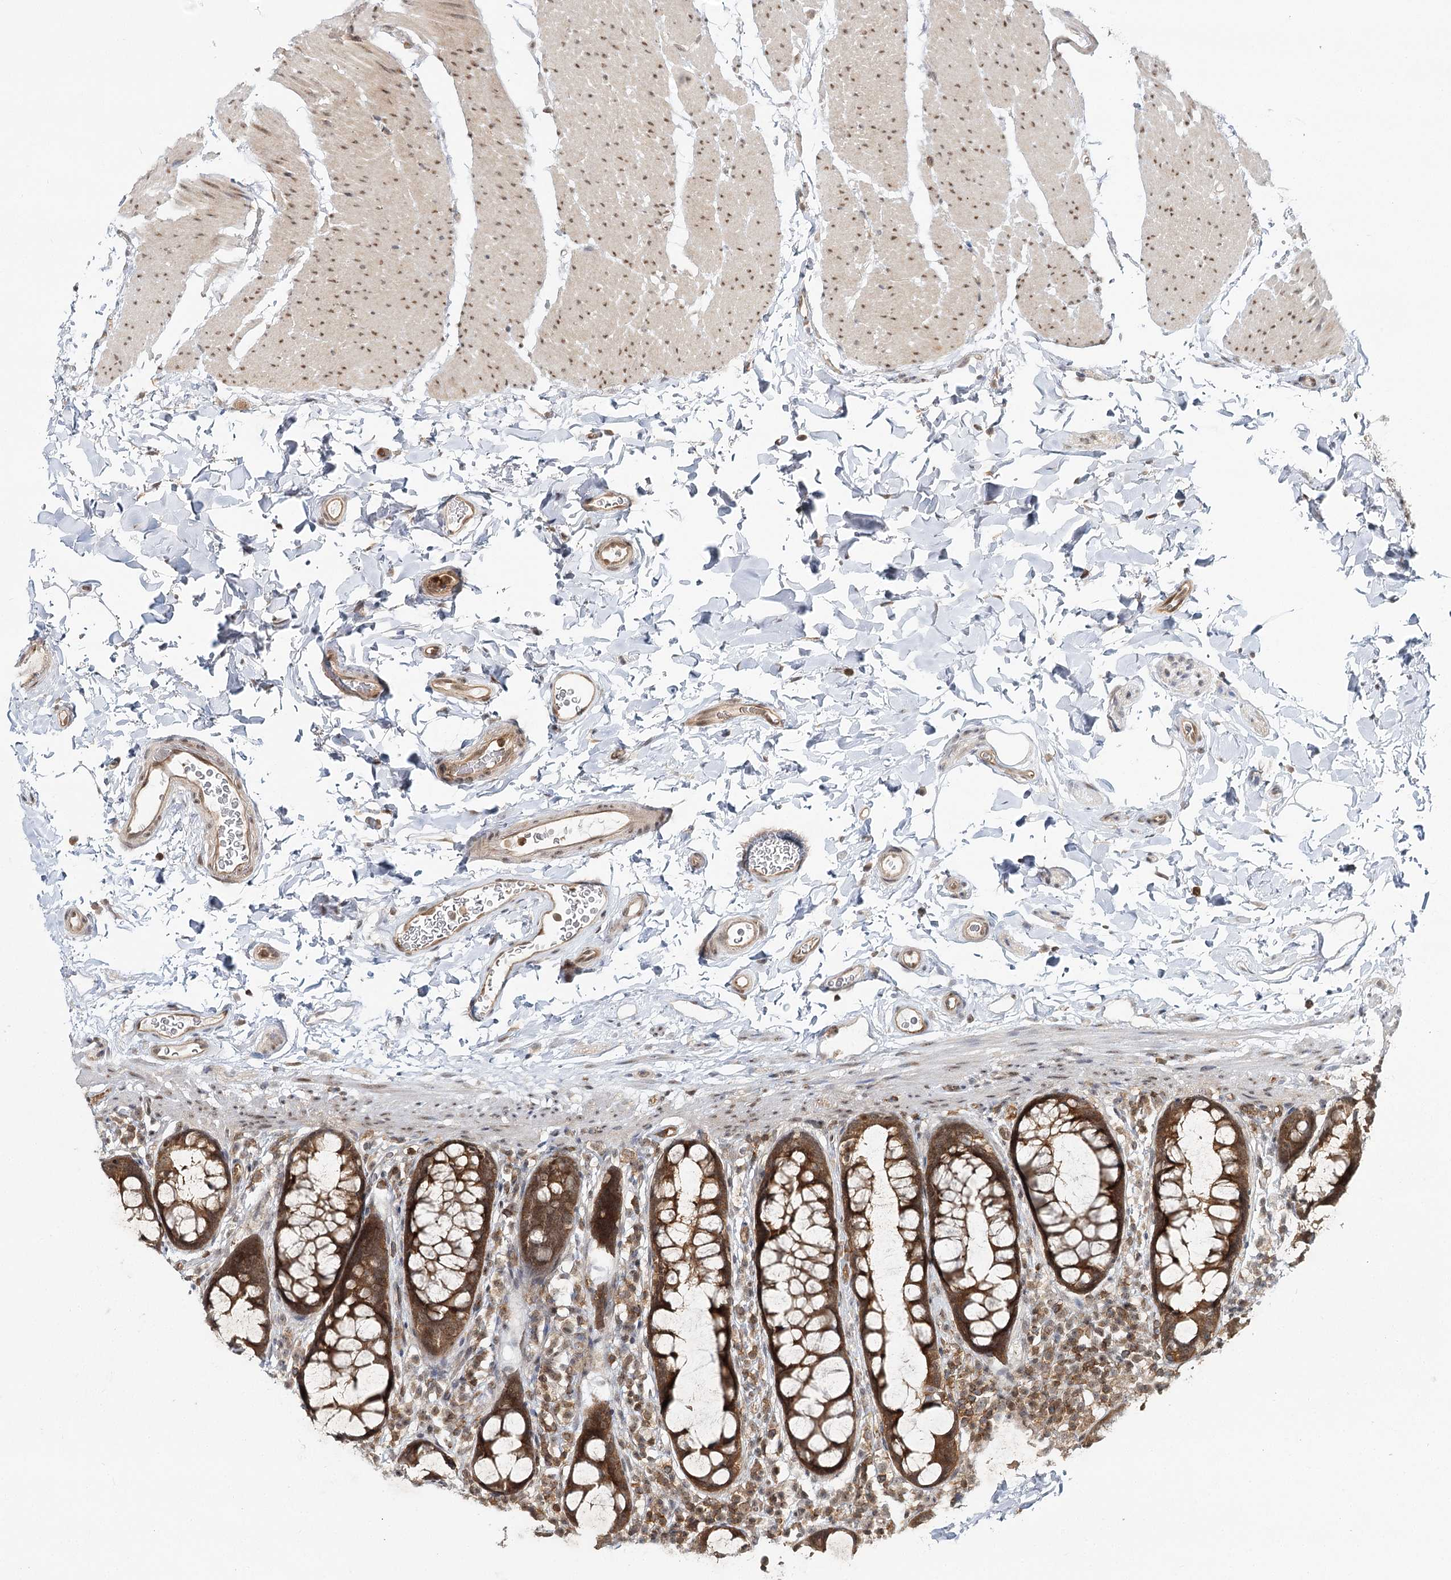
{"staining": {"intensity": "moderate", "quantity": ">75%", "location": "cytoplasmic/membranous"}, "tissue": "colon", "cell_type": "Endothelial cells", "image_type": "normal", "snomed": [{"axis": "morphology", "description": "Normal tissue, NOS"}, {"axis": "topography", "description": "Colon"}], "caption": "Colon stained with a brown dye exhibits moderate cytoplasmic/membranous positive expression in about >75% of endothelial cells.", "gene": "FAM120B", "patient": {"sex": "female", "age": 80}}